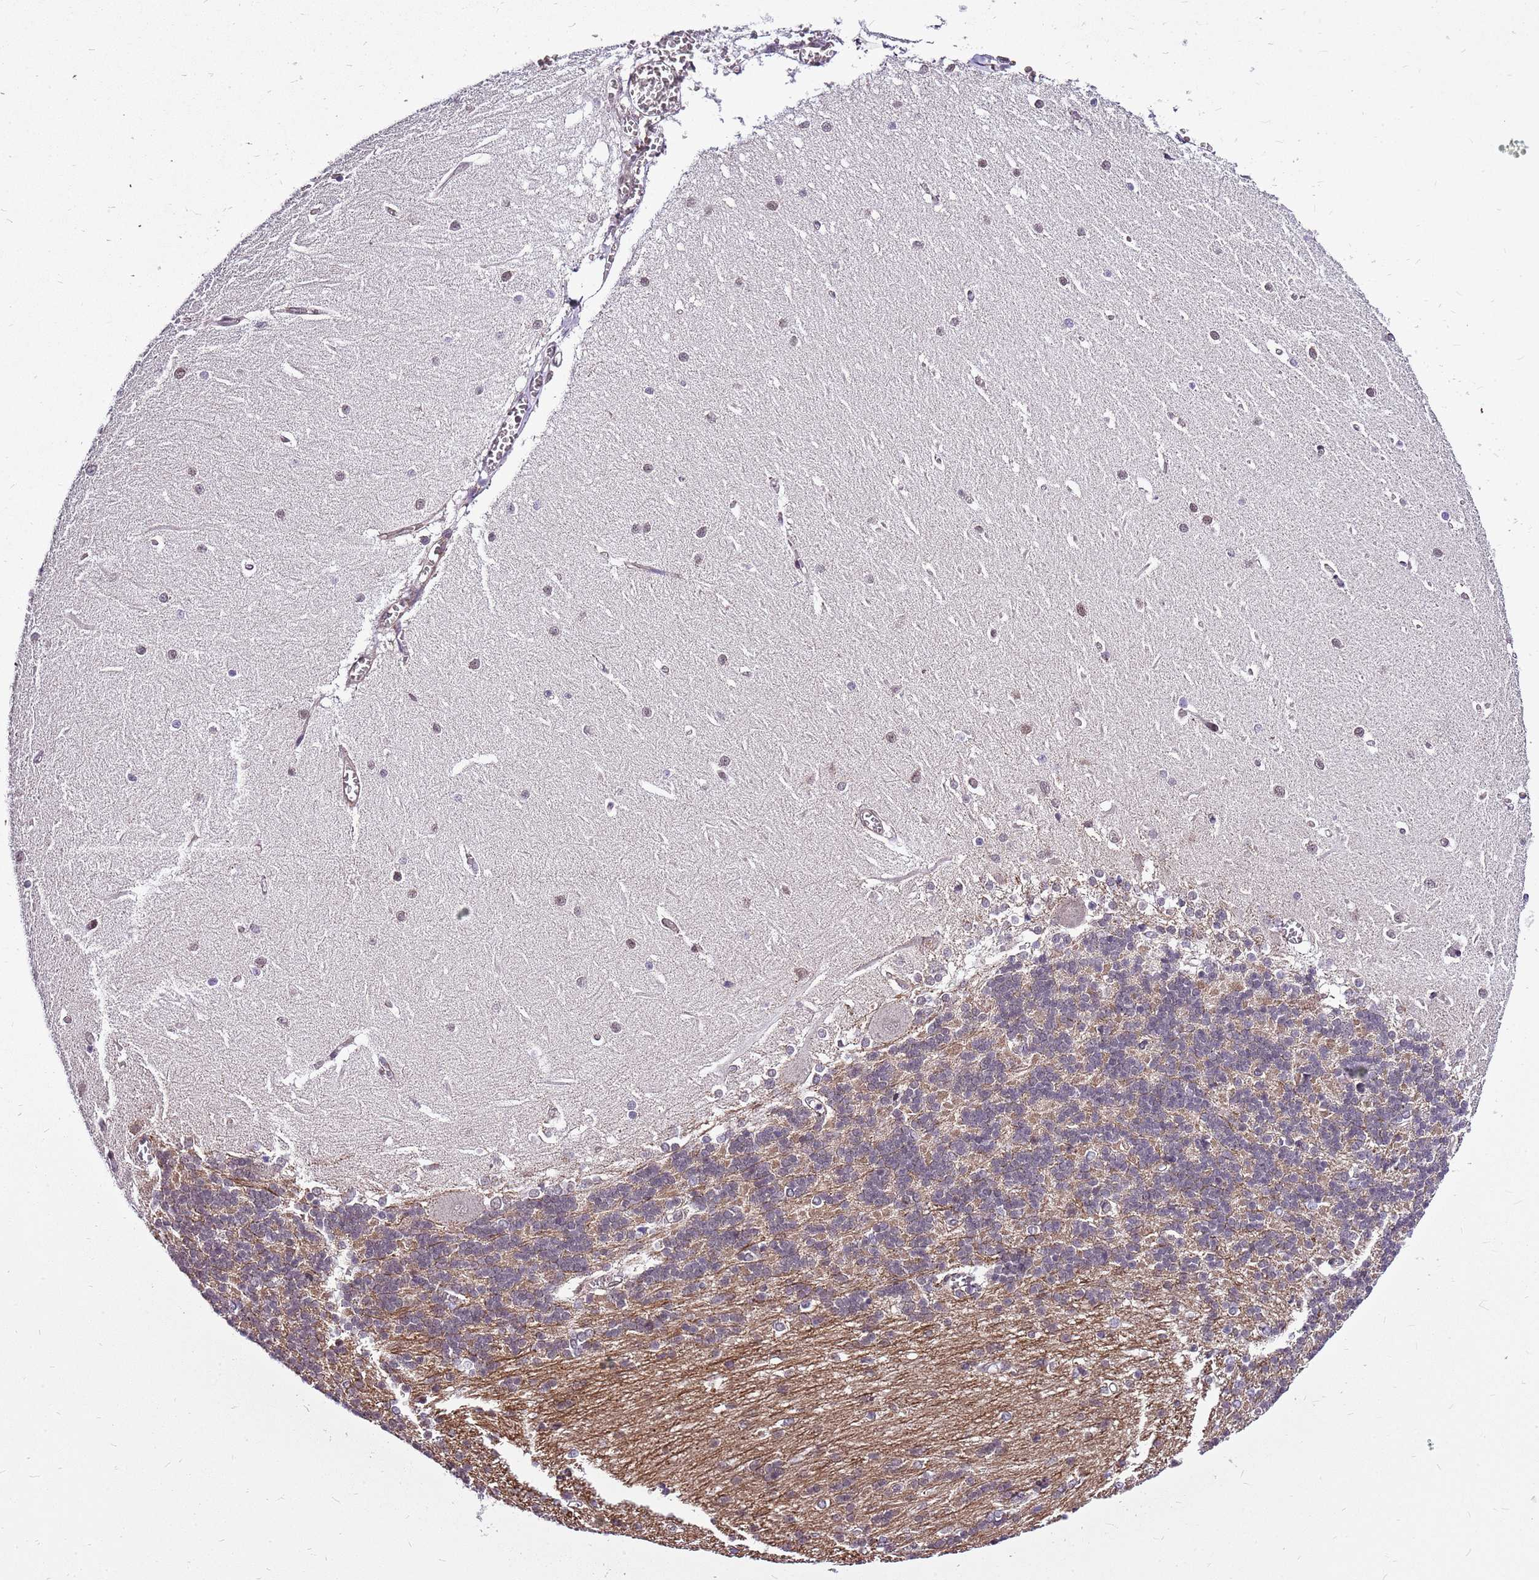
{"staining": {"intensity": "moderate", "quantity": "25%-75%", "location": "cytoplasmic/membranous"}, "tissue": "cerebellum", "cell_type": "Cells in granular layer", "image_type": "normal", "snomed": [{"axis": "morphology", "description": "Normal tissue, NOS"}, {"axis": "topography", "description": "Cerebellum"}], "caption": "Moderate cytoplasmic/membranous positivity for a protein is seen in about 25%-75% of cells in granular layer of normal cerebellum using immunohistochemistry.", "gene": "CCDC166", "patient": {"sex": "male", "age": 37}}